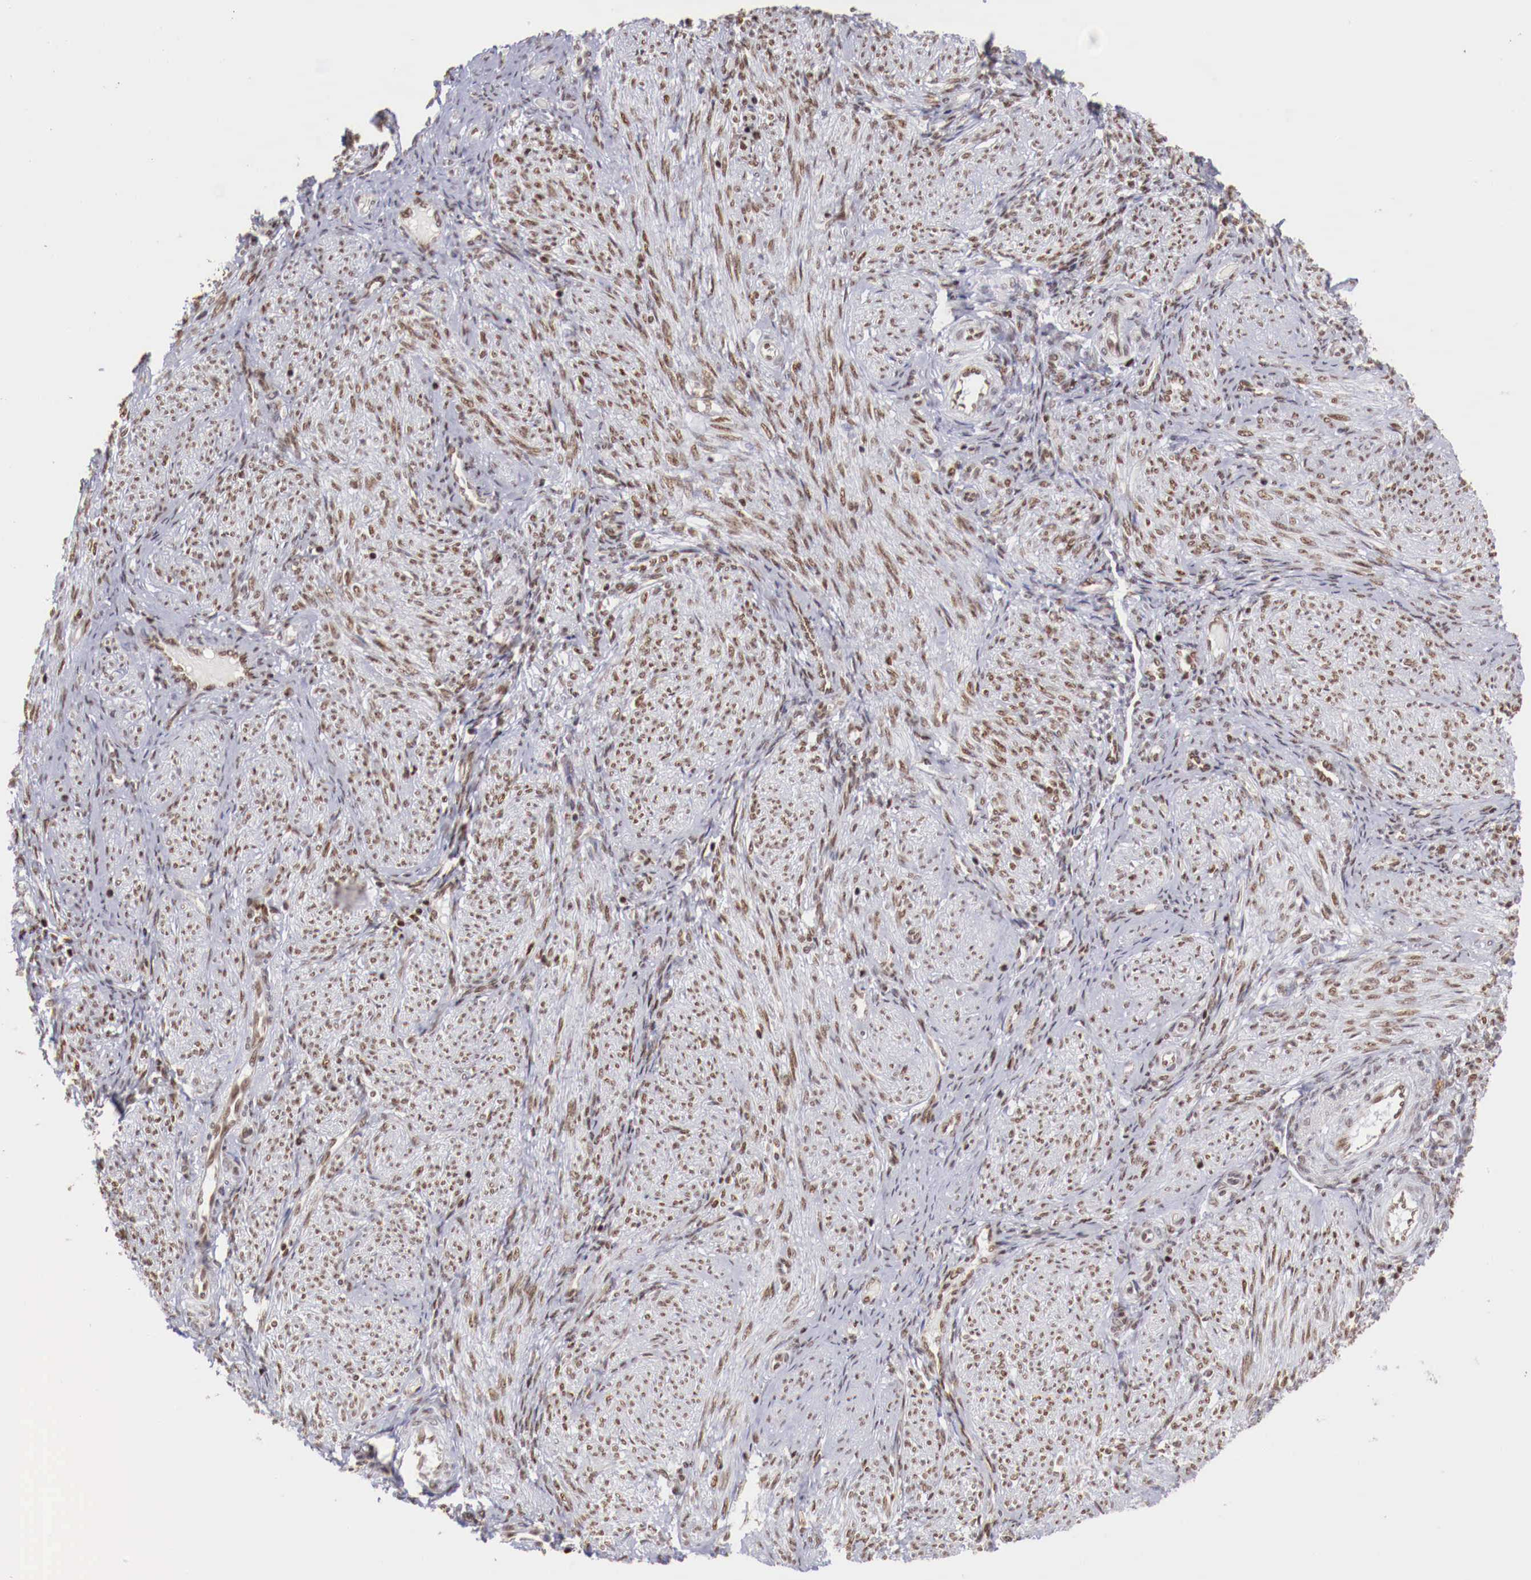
{"staining": {"intensity": "moderate", "quantity": ">75%", "location": "nuclear"}, "tissue": "endometrium", "cell_type": "Cells in endometrial stroma", "image_type": "normal", "snomed": [{"axis": "morphology", "description": "Normal tissue, NOS"}, {"axis": "topography", "description": "Endometrium"}], "caption": "Immunohistochemistry (IHC) (DAB (3,3'-diaminobenzidine)) staining of benign endometrium reveals moderate nuclear protein staining in about >75% of cells in endometrial stroma.", "gene": "MAX", "patient": {"sex": "female", "age": 36}}